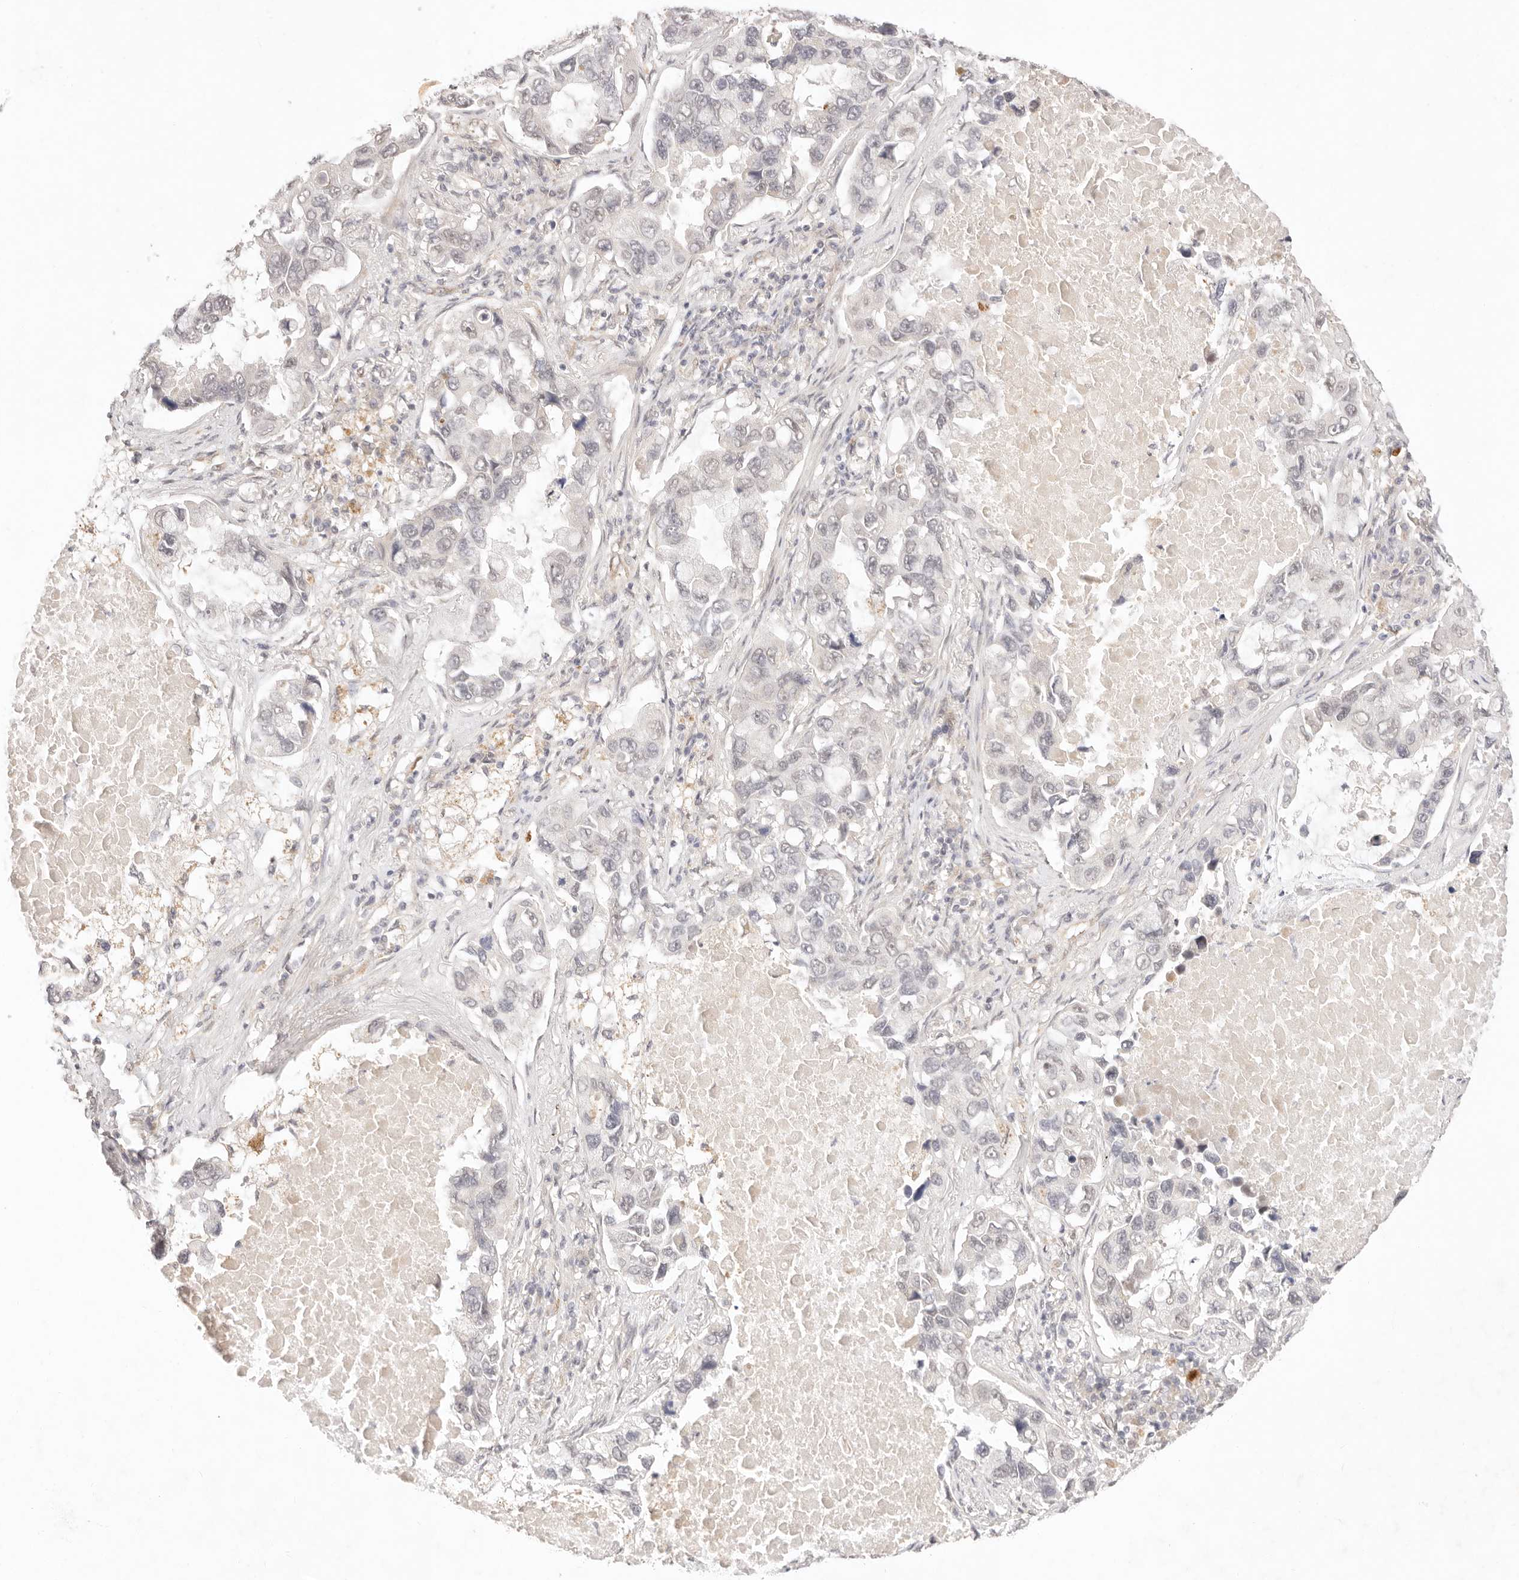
{"staining": {"intensity": "negative", "quantity": "none", "location": "none"}, "tissue": "lung cancer", "cell_type": "Tumor cells", "image_type": "cancer", "snomed": [{"axis": "morphology", "description": "Adenocarcinoma, NOS"}, {"axis": "topography", "description": "Lung"}], "caption": "The image shows no staining of tumor cells in lung adenocarcinoma.", "gene": "GPR156", "patient": {"sex": "male", "age": 64}}